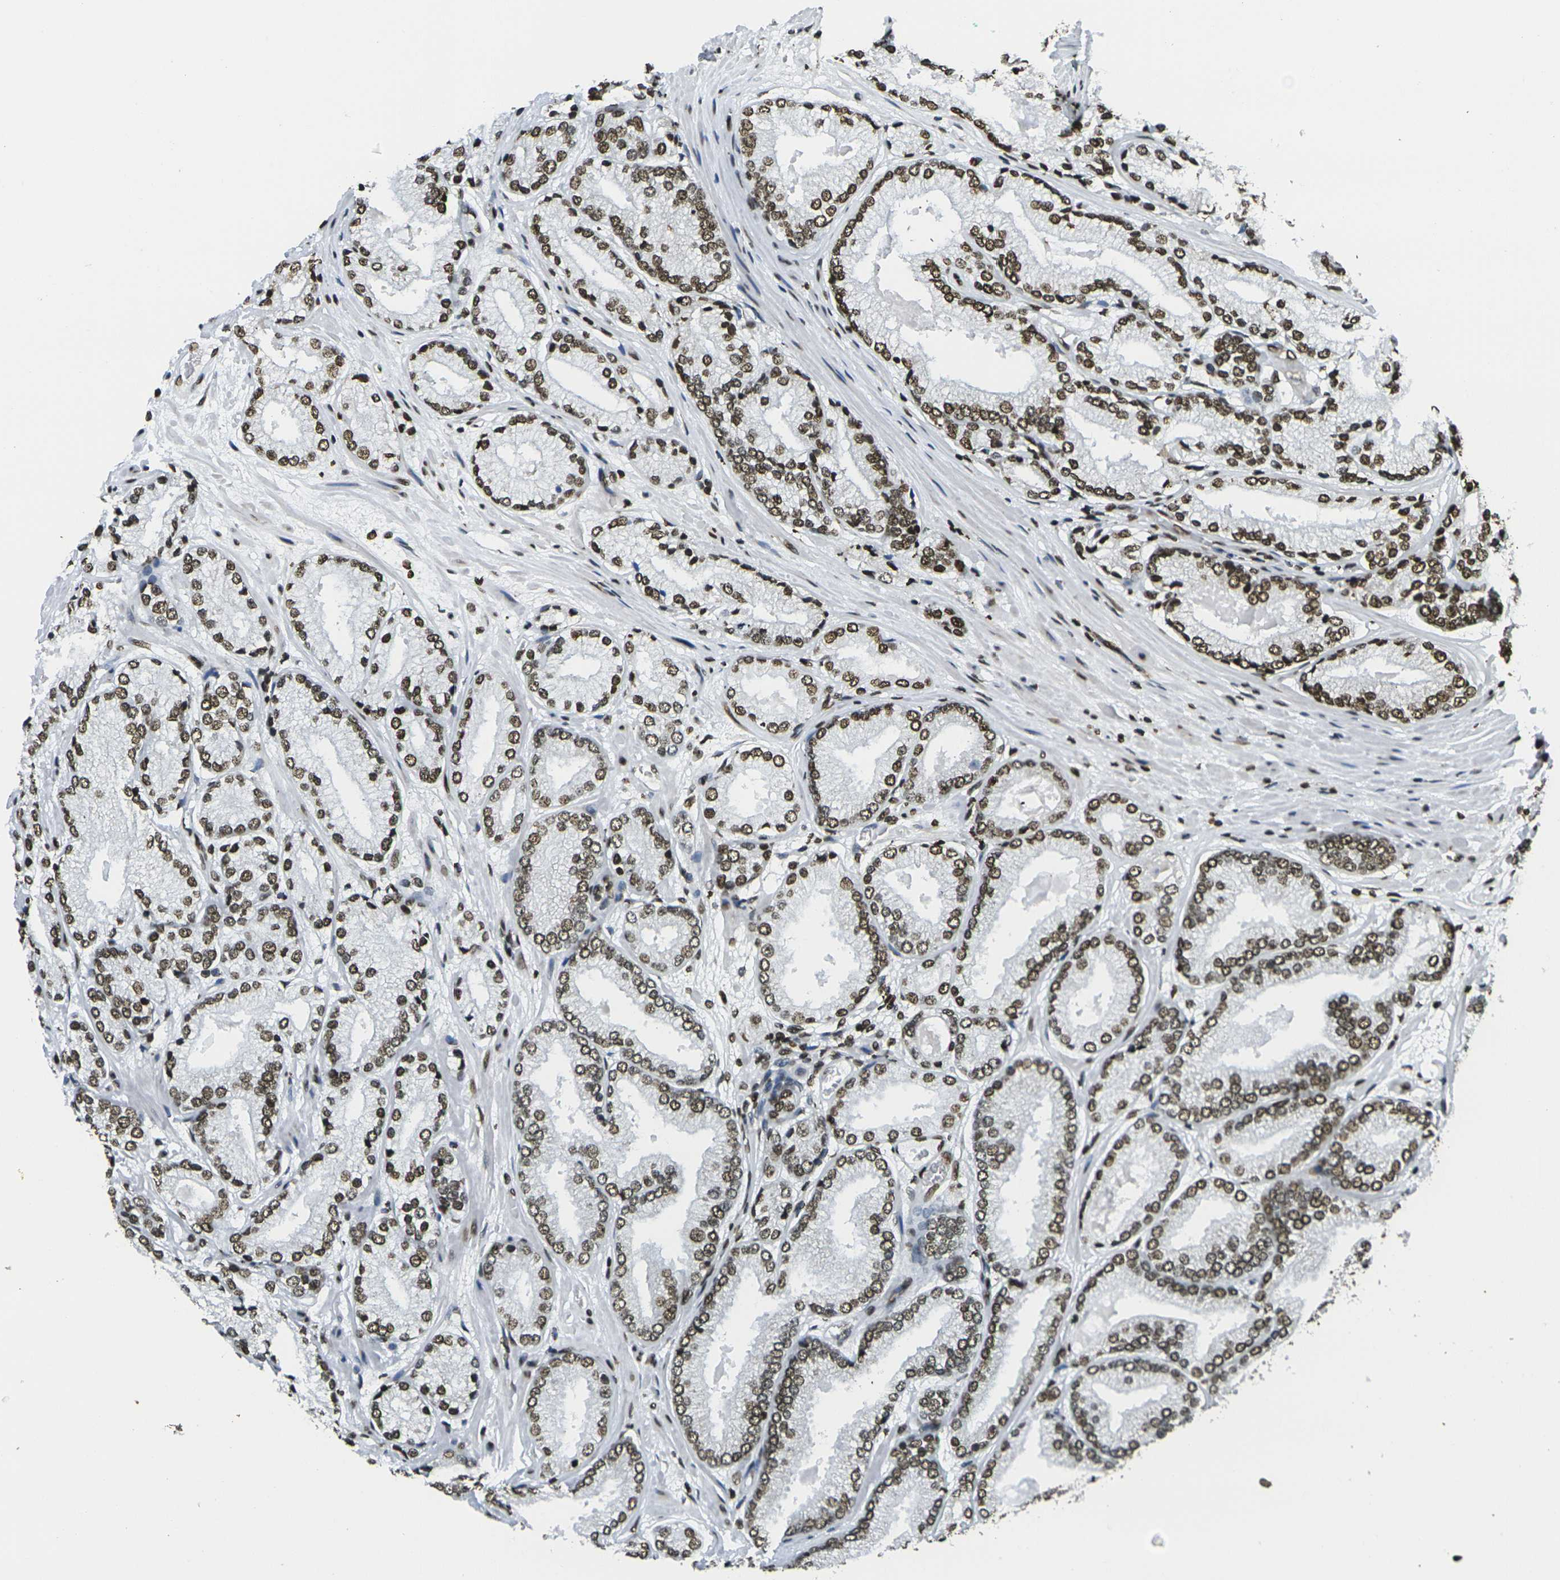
{"staining": {"intensity": "strong", "quantity": ">75%", "location": "nuclear"}, "tissue": "prostate cancer", "cell_type": "Tumor cells", "image_type": "cancer", "snomed": [{"axis": "morphology", "description": "Adenocarcinoma, High grade"}, {"axis": "topography", "description": "Prostate"}], "caption": "Prostate cancer stained with a brown dye shows strong nuclear positive staining in about >75% of tumor cells.", "gene": "H1-2", "patient": {"sex": "male", "age": 59}}